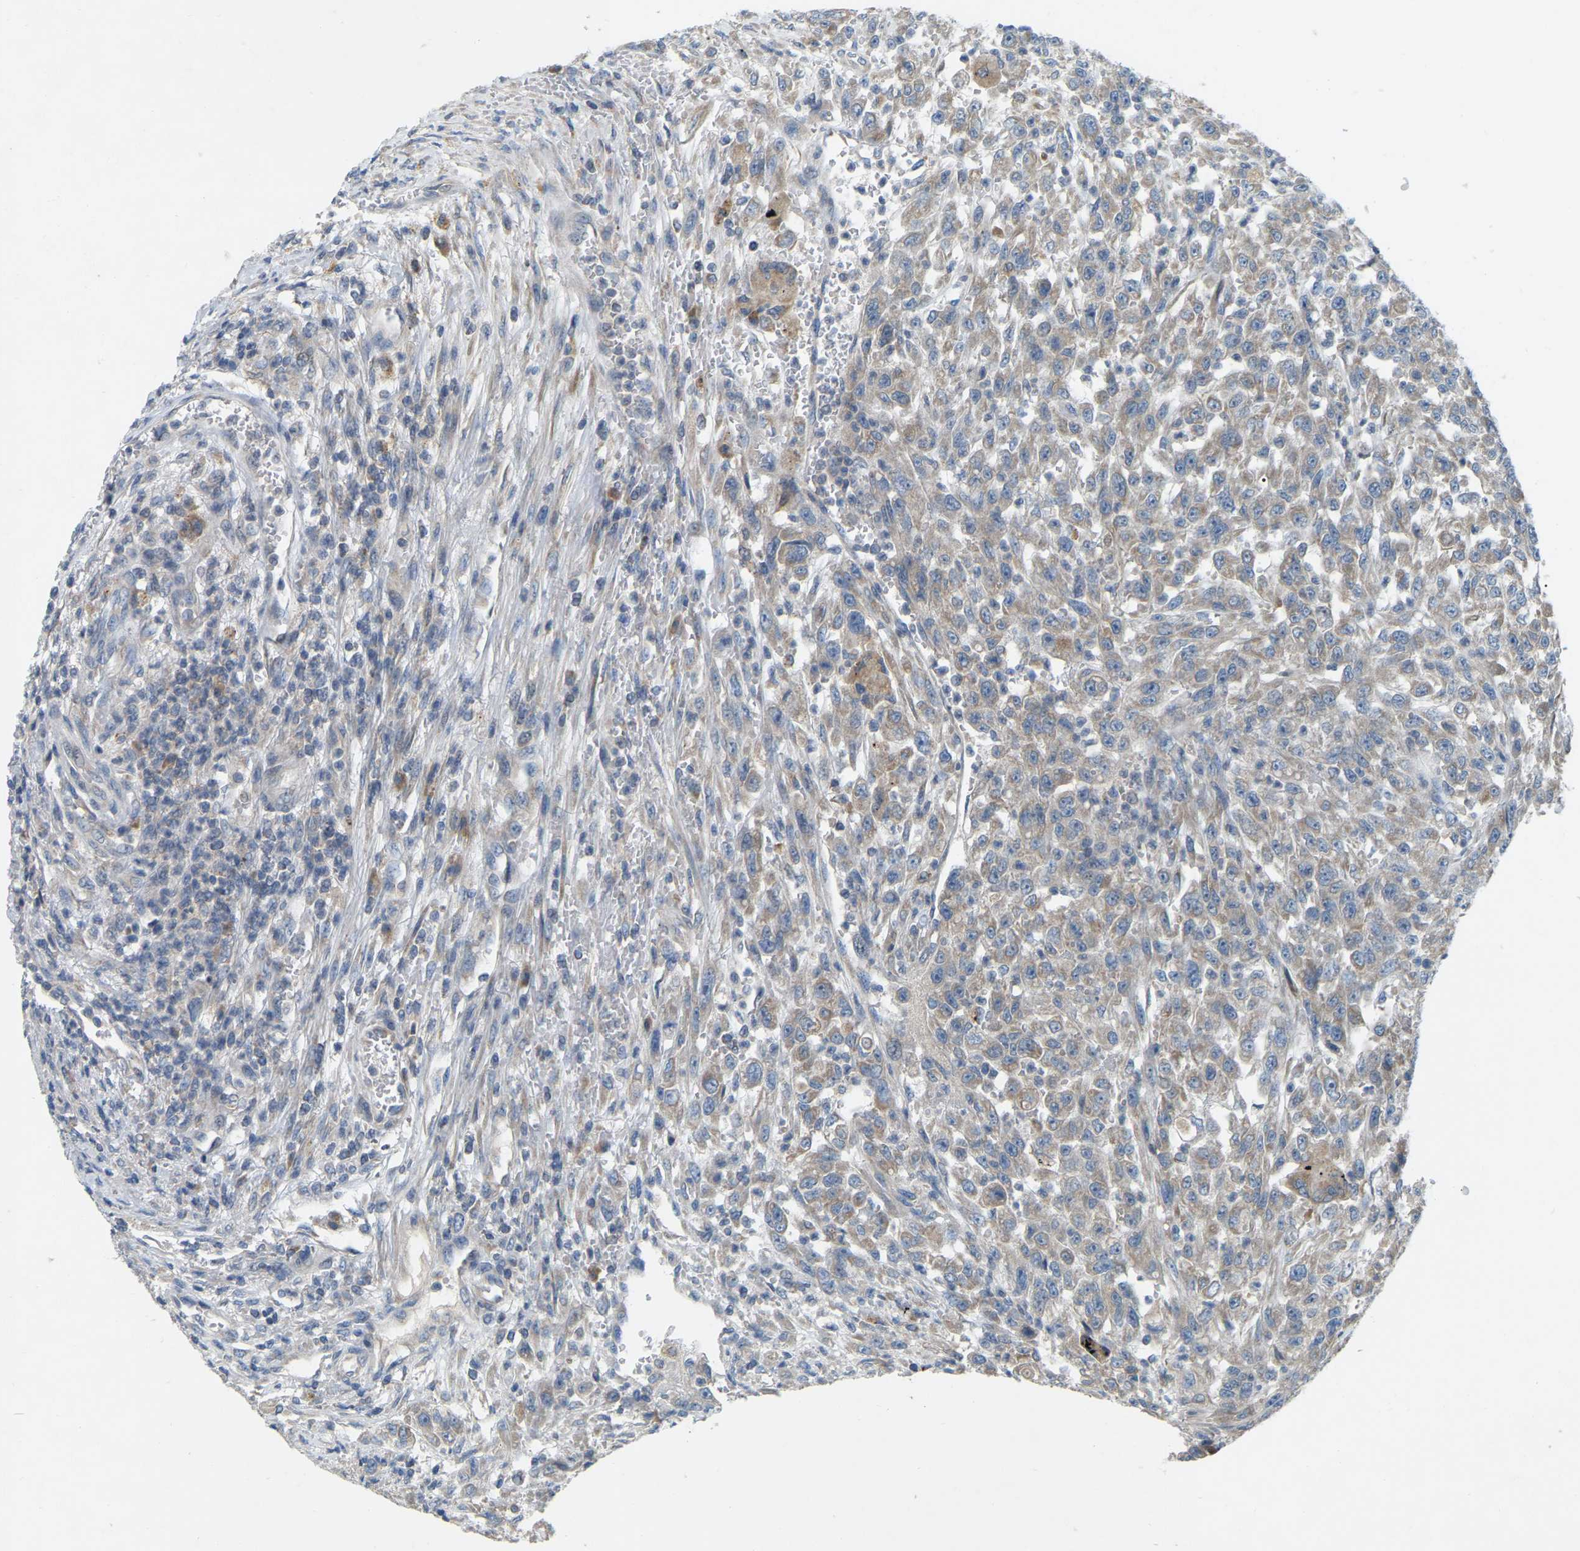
{"staining": {"intensity": "weak", "quantity": "<25%", "location": "cytoplasmic/membranous"}, "tissue": "urothelial cancer", "cell_type": "Tumor cells", "image_type": "cancer", "snomed": [{"axis": "morphology", "description": "Urothelial carcinoma, High grade"}, {"axis": "topography", "description": "Urinary bladder"}], "caption": "This is an IHC photomicrograph of urothelial carcinoma (high-grade). There is no positivity in tumor cells.", "gene": "PARL", "patient": {"sex": "male", "age": 46}}